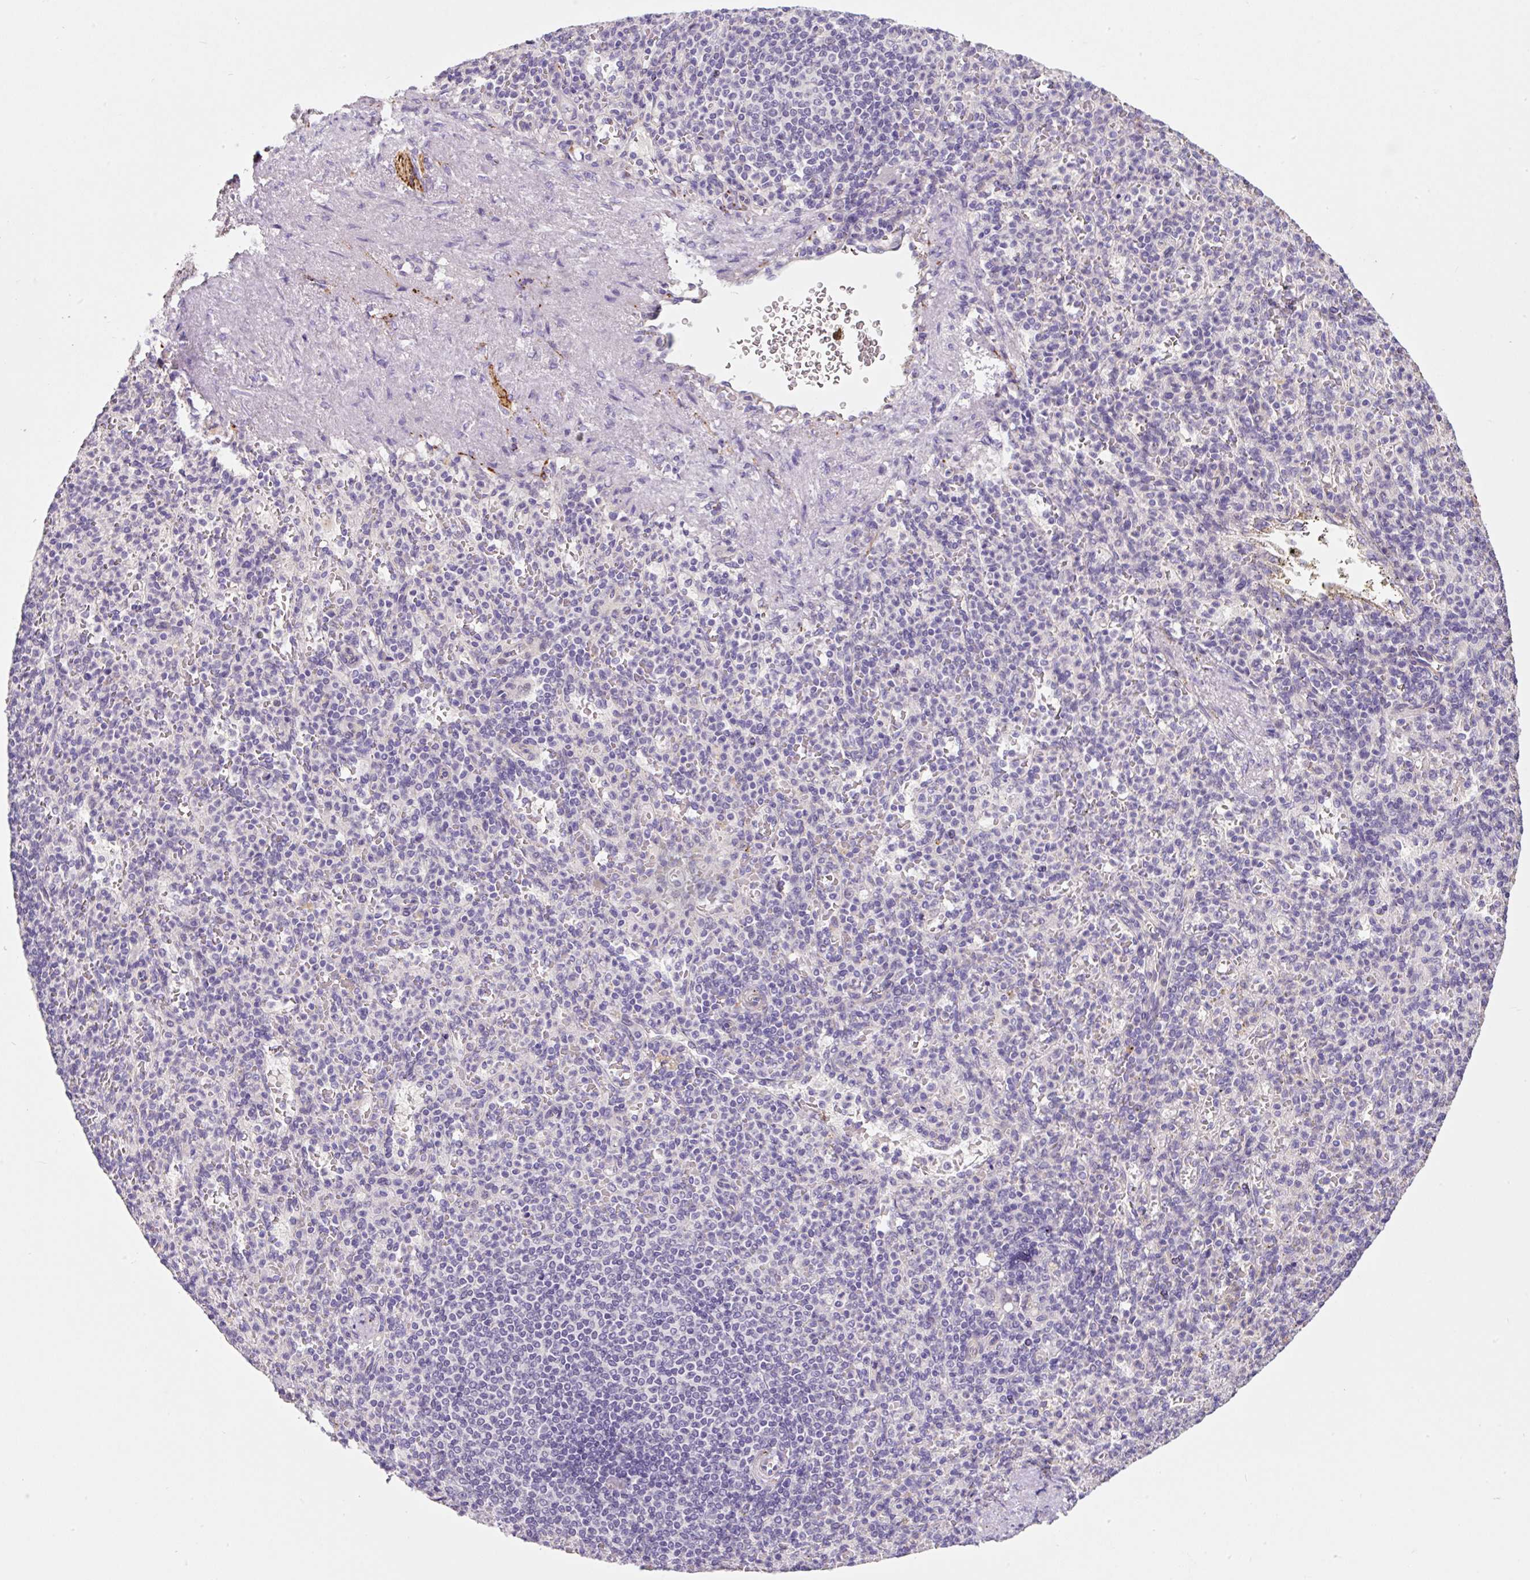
{"staining": {"intensity": "negative", "quantity": "none", "location": "none"}, "tissue": "spleen", "cell_type": "Cells in red pulp", "image_type": "normal", "snomed": [{"axis": "morphology", "description": "Normal tissue, NOS"}, {"axis": "topography", "description": "Spleen"}], "caption": "IHC micrograph of unremarkable spleen stained for a protein (brown), which demonstrates no positivity in cells in red pulp.", "gene": "SYP", "patient": {"sex": "female", "age": 74}}